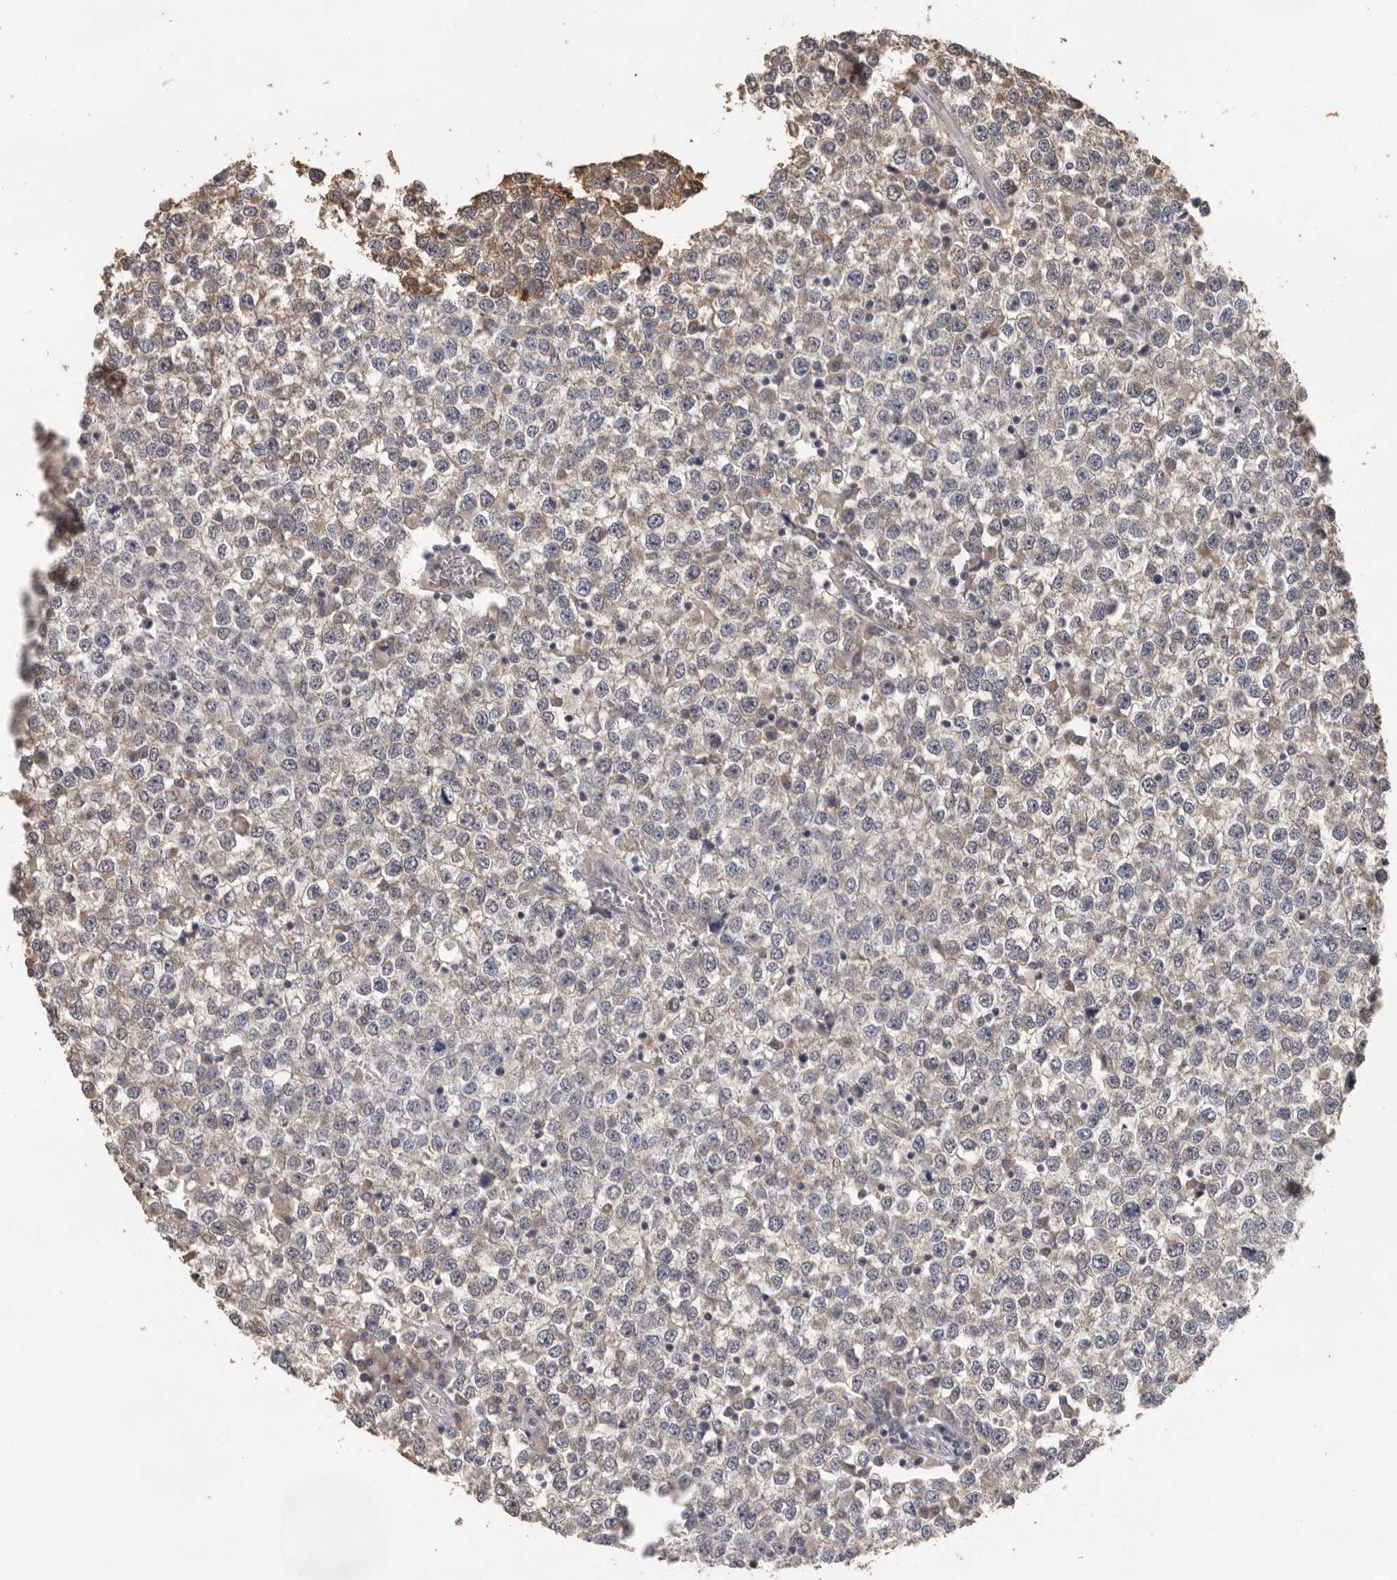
{"staining": {"intensity": "weak", "quantity": "<25%", "location": "cytoplasmic/membranous"}, "tissue": "testis cancer", "cell_type": "Tumor cells", "image_type": "cancer", "snomed": [{"axis": "morphology", "description": "Seminoma, NOS"}, {"axis": "topography", "description": "Testis"}], "caption": "DAB (3,3'-diaminobenzidine) immunohistochemical staining of human seminoma (testis) displays no significant staining in tumor cells.", "gene": "MTF1", "patient": {"sex": "male", "age": 65}}